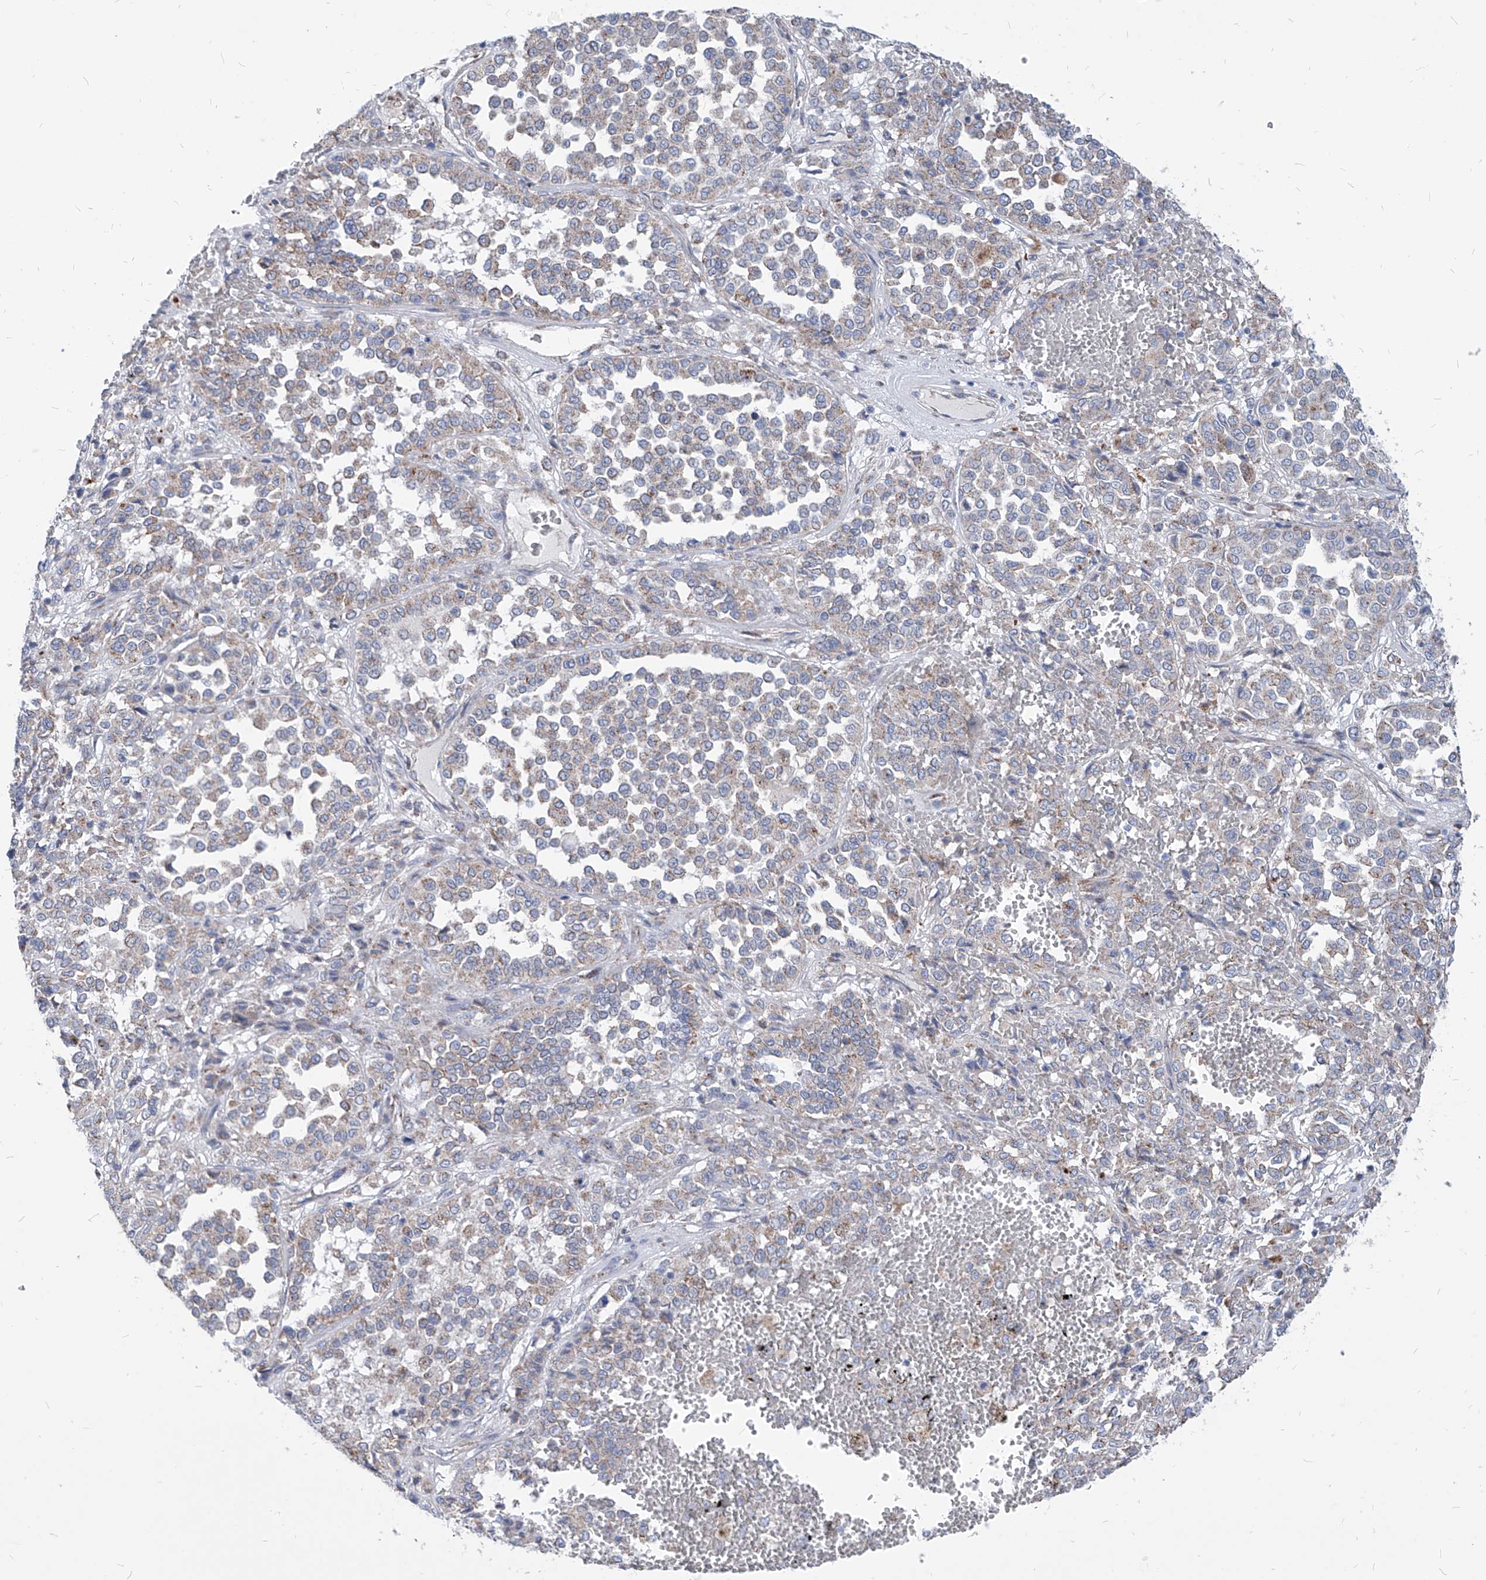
{"staining": {"intensity": "negative", "quantity": "none", "location": "none"}, "tissue": "melanoma", "cell_type": "Tumor cells", "image_type": "cancer", "snomed": [{"axis": "morphology", "description": "Malignant melanoma, Metastatic site"}, {"axis": "topography", "description": "Pancreas"}], "caption": "Malignant melanoma (metastatic site) stained for a protein using immunohistochemistry displays no expression tumor cells.", "gene": "AGPS", "patient": {"sex": "female", "age": 30}}